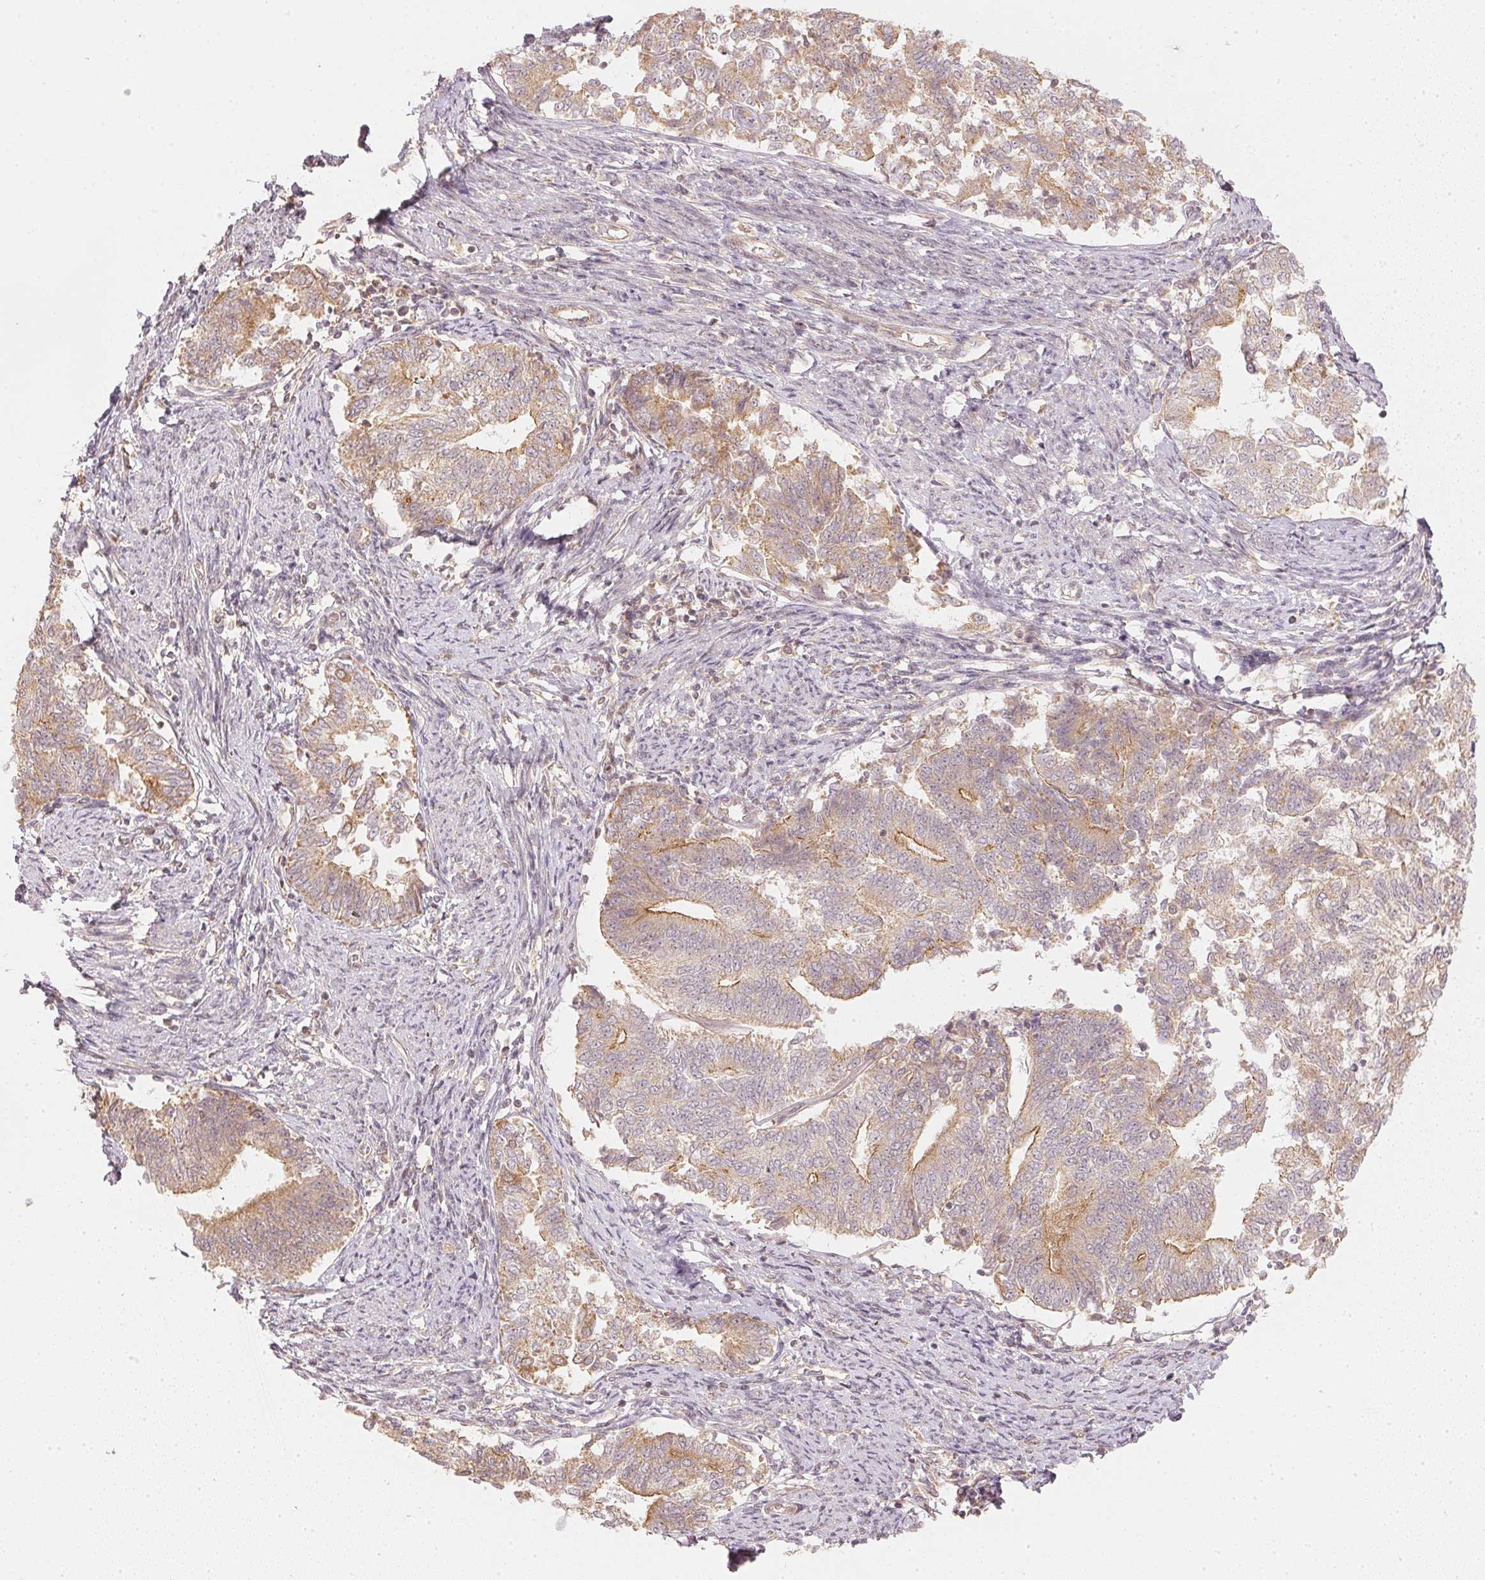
{"staining": {"intensity": "moderate", "quantity": "25%-75%", "location": "cytoplasmic/membranous"}, "tissue": "endometrial cancer", "cell_type": "Tumor cells", "image_type": "cancer", "snomed": [{"axis": "morphology", "description": "Adenocarcinoma, NOS"}, {"axis": "topography", "description": "Endometrium"}], "caption": "DAB immunohistochemical staining of human endometrial cancer (adenocarcinoma) demonstrates moderate cytoplasmic/membranous protein staining in approximately 25%-75% of tumor cells.", "gene": "WDR54", "patient": {"sex": "female", "age": 65}}